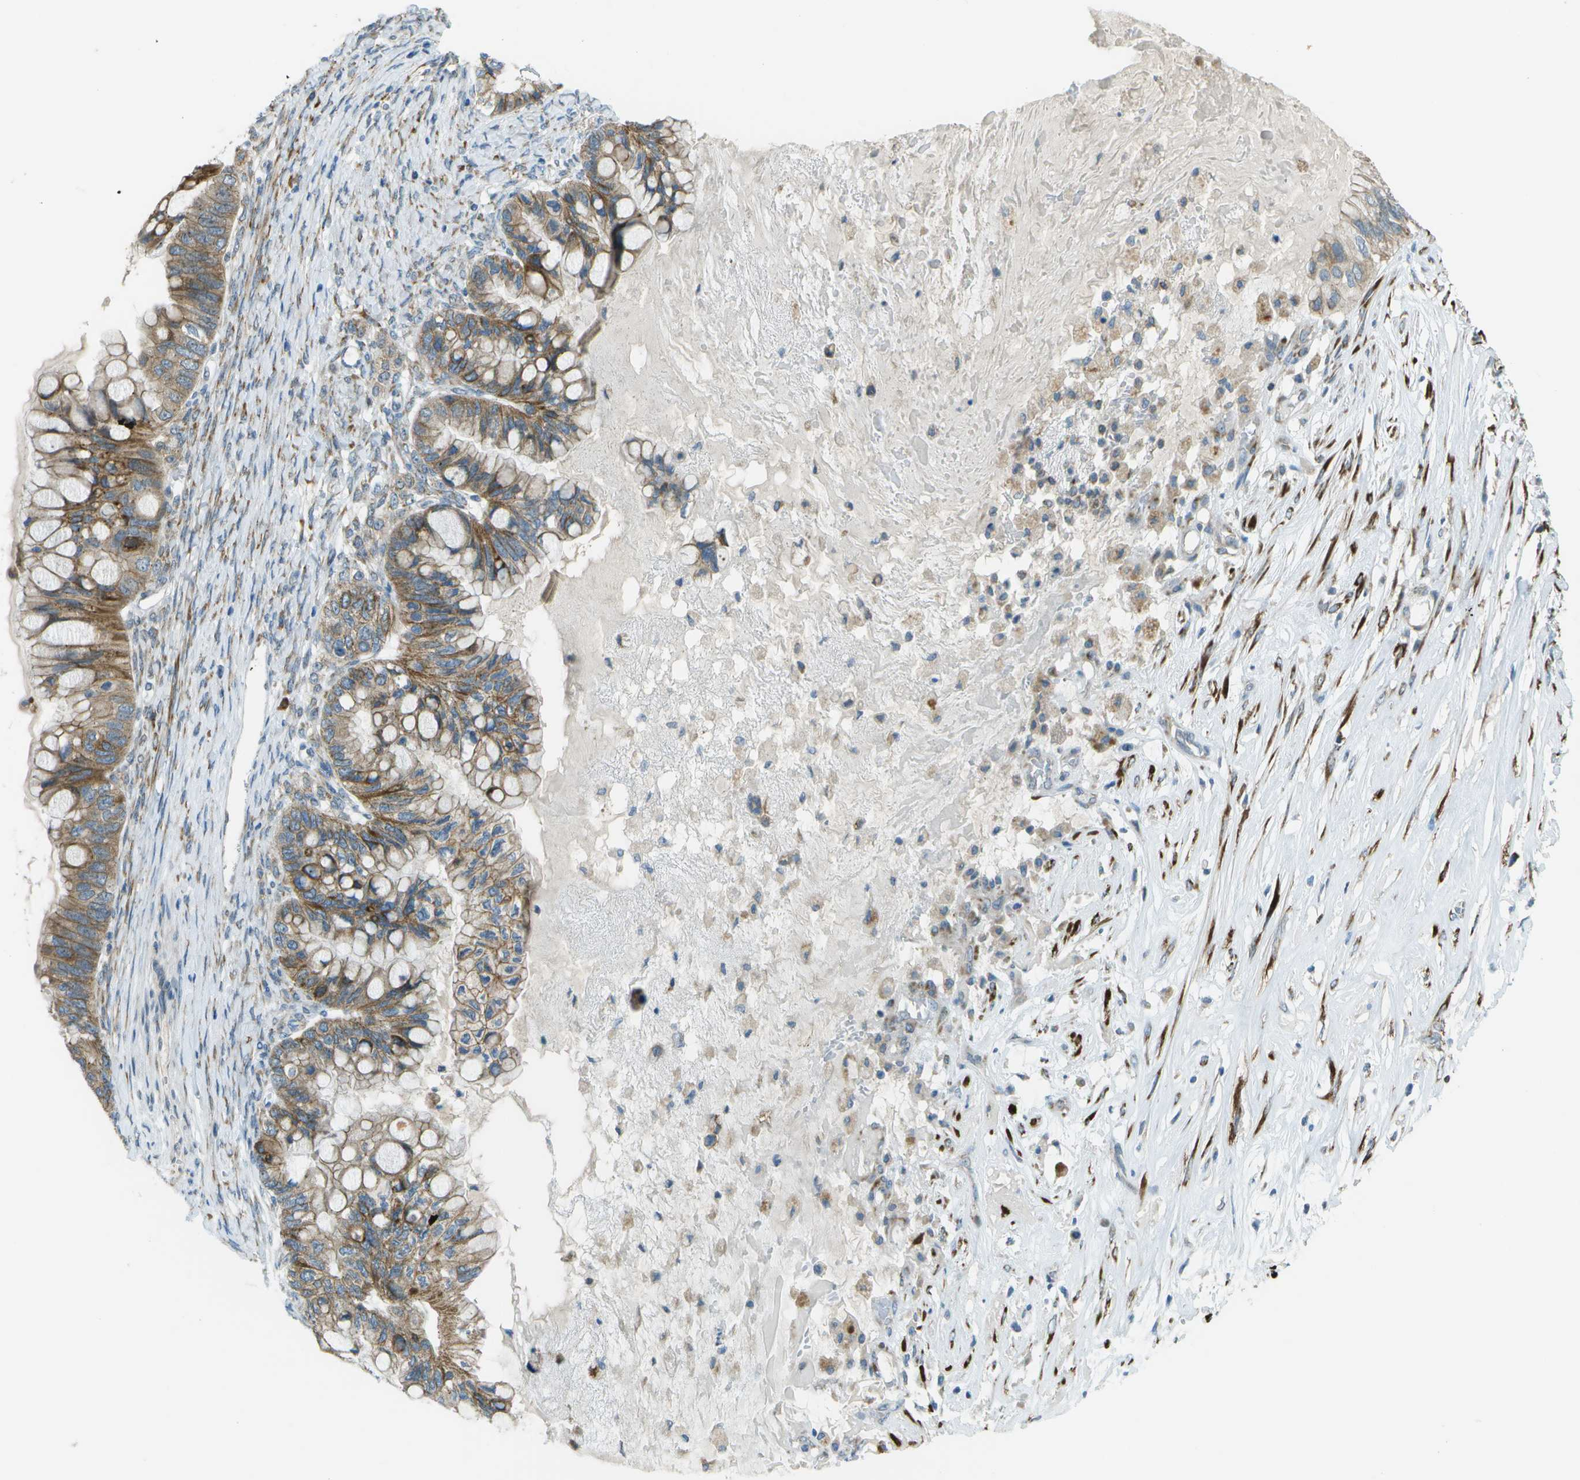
{"staining": {"intensity": "moderate", "quantity": ">75%", "location": "cytoplasmic/membranous"}, "tissue": "ovarian cancer", "cell_type": "Tumor cells", "image_type": "cancer", "snomed": [{"axis": "morphology", "description": "Cystadenocarcinoma, mucinous, NOS"}, {"axis": "topography", "description": "Ovary"}], "caption": "DAB immunohistochemical staining of ovarian cancer shows moderate cytoplasmic/membranous protein staining in approximately >75% of tumor cells.", "gene": "KCTD3", "patient": {"sex": "female", "age": 80}}